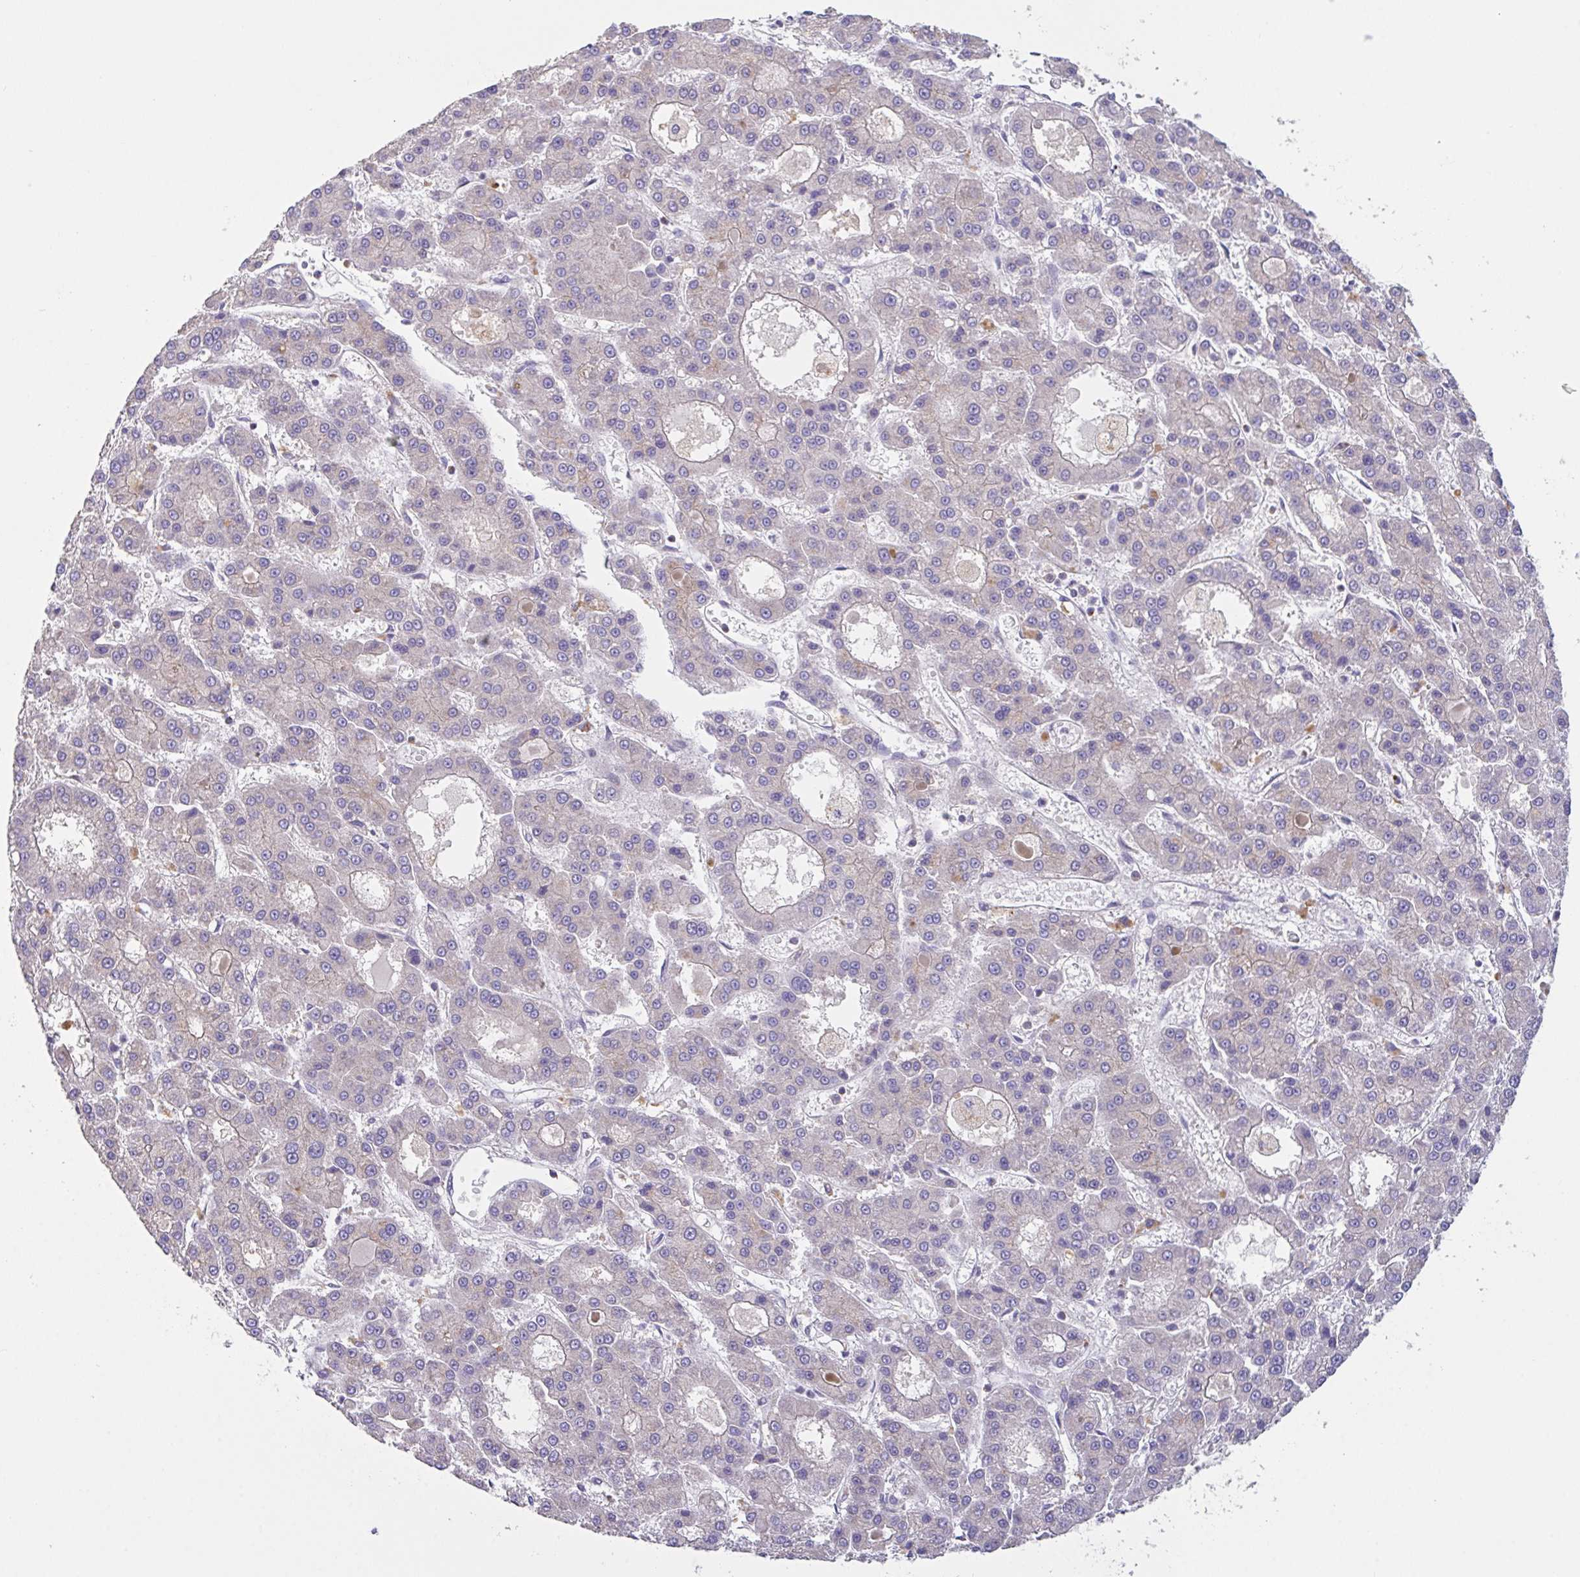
{"staining": {"intensity": "negative", "quantity": "none", "location": "none"}, "tissue": "liver cancer", "cell_type": "Tumor cells", "image_type": "cancer", "snomed": [{"axis": "morphology", "description": "Carcinoma, Hepatocellular, NOS"}, {"axis": "topography", "description": "Liver"}], "caption": "Human liver cancer stained for a protein using IHC demonstrates no positivity in tumor cells.", "gene": "YARS2", "patient": {"sex": "male", "age": 70}}